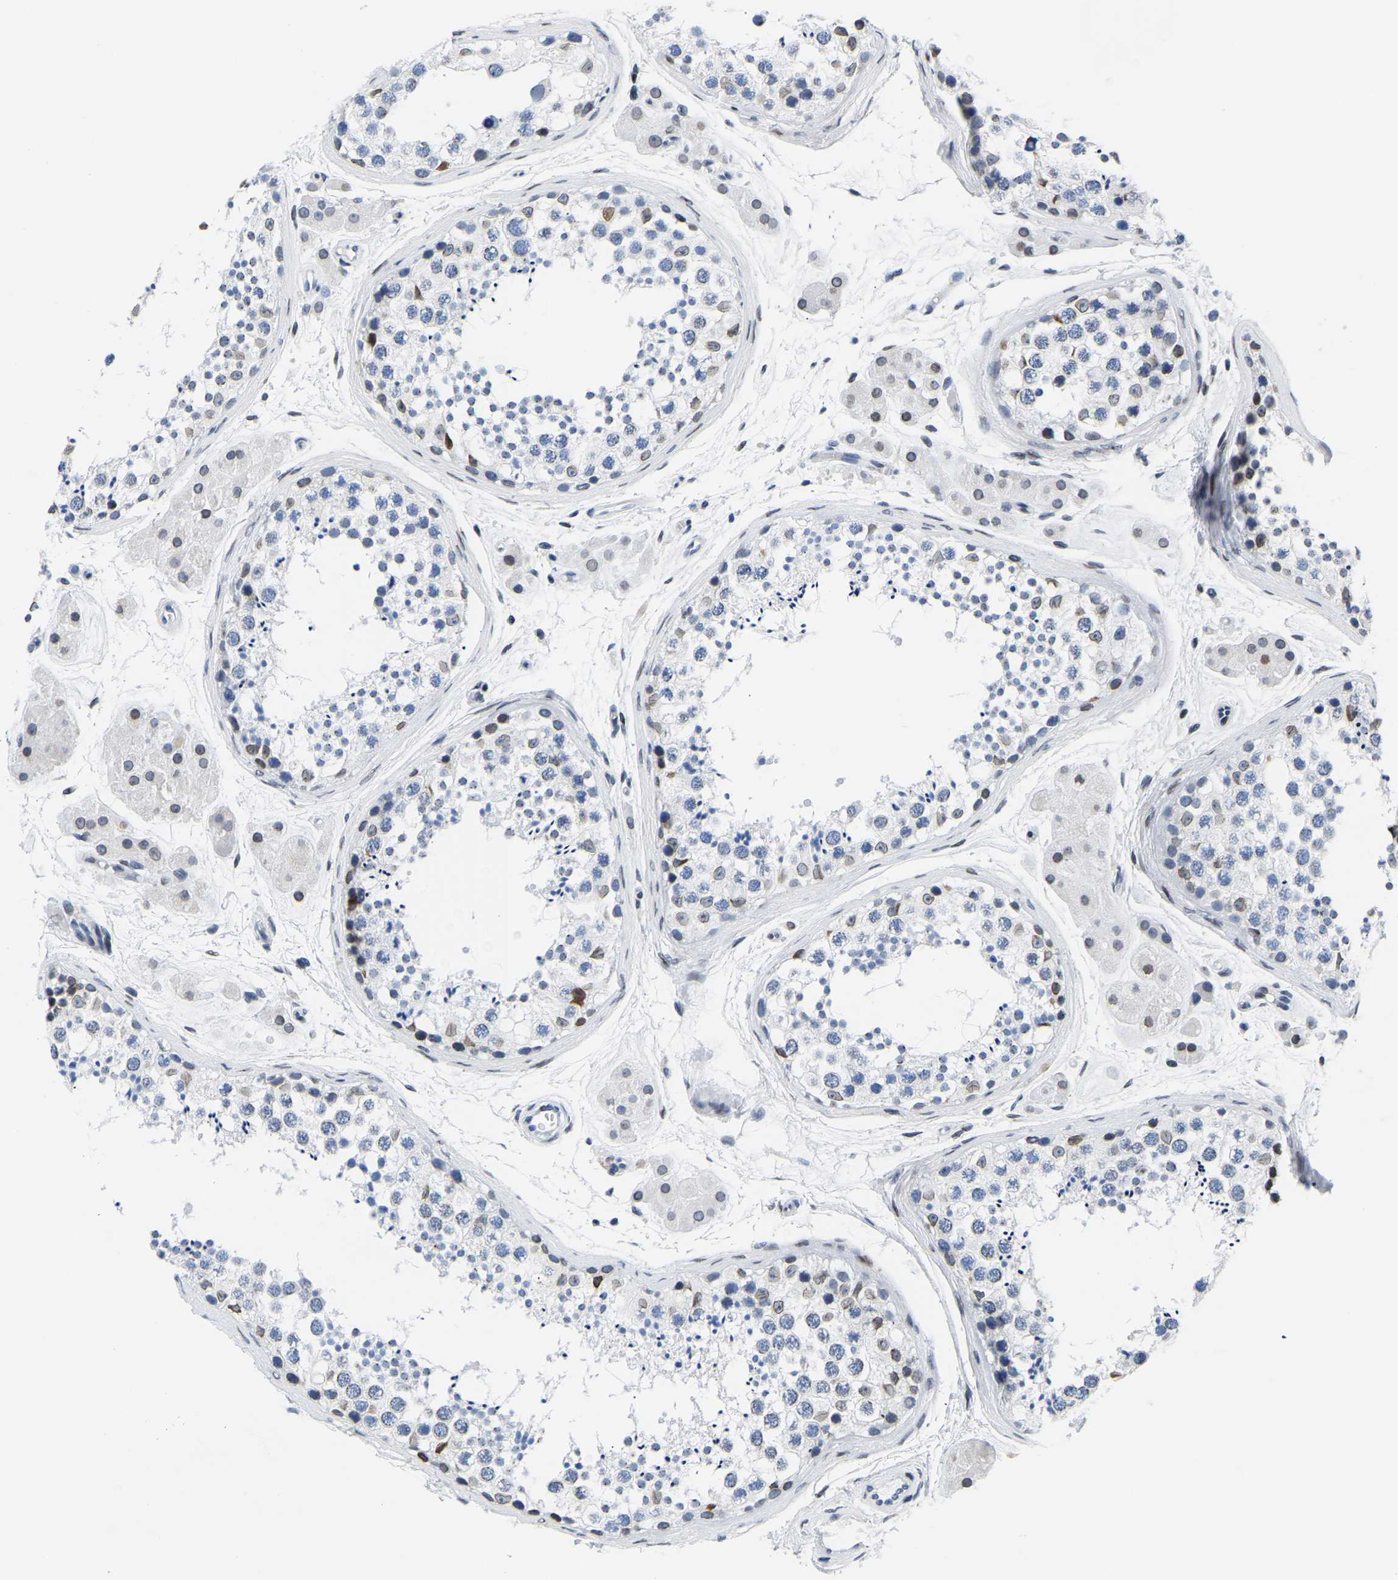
{"staining": {"intensity": "weak", "quantity": "<25%", "location": "nuclear"}, "tissue": "testis", "cell_type": "Cells in seminiferous ducts", "image_type": "normal", "snomed": [{"axis": "morphology", "description": "Normal tissue, NOS"}, {"axis": "topography", "description": "Testis"}], "caption": "Immunohistochemistry (IHC) of unremarkable human testis shows no positivity in cells in seminiferous ducts.", "gene": "UPK3A", "patient": {"sex": "male", "age": 56}}